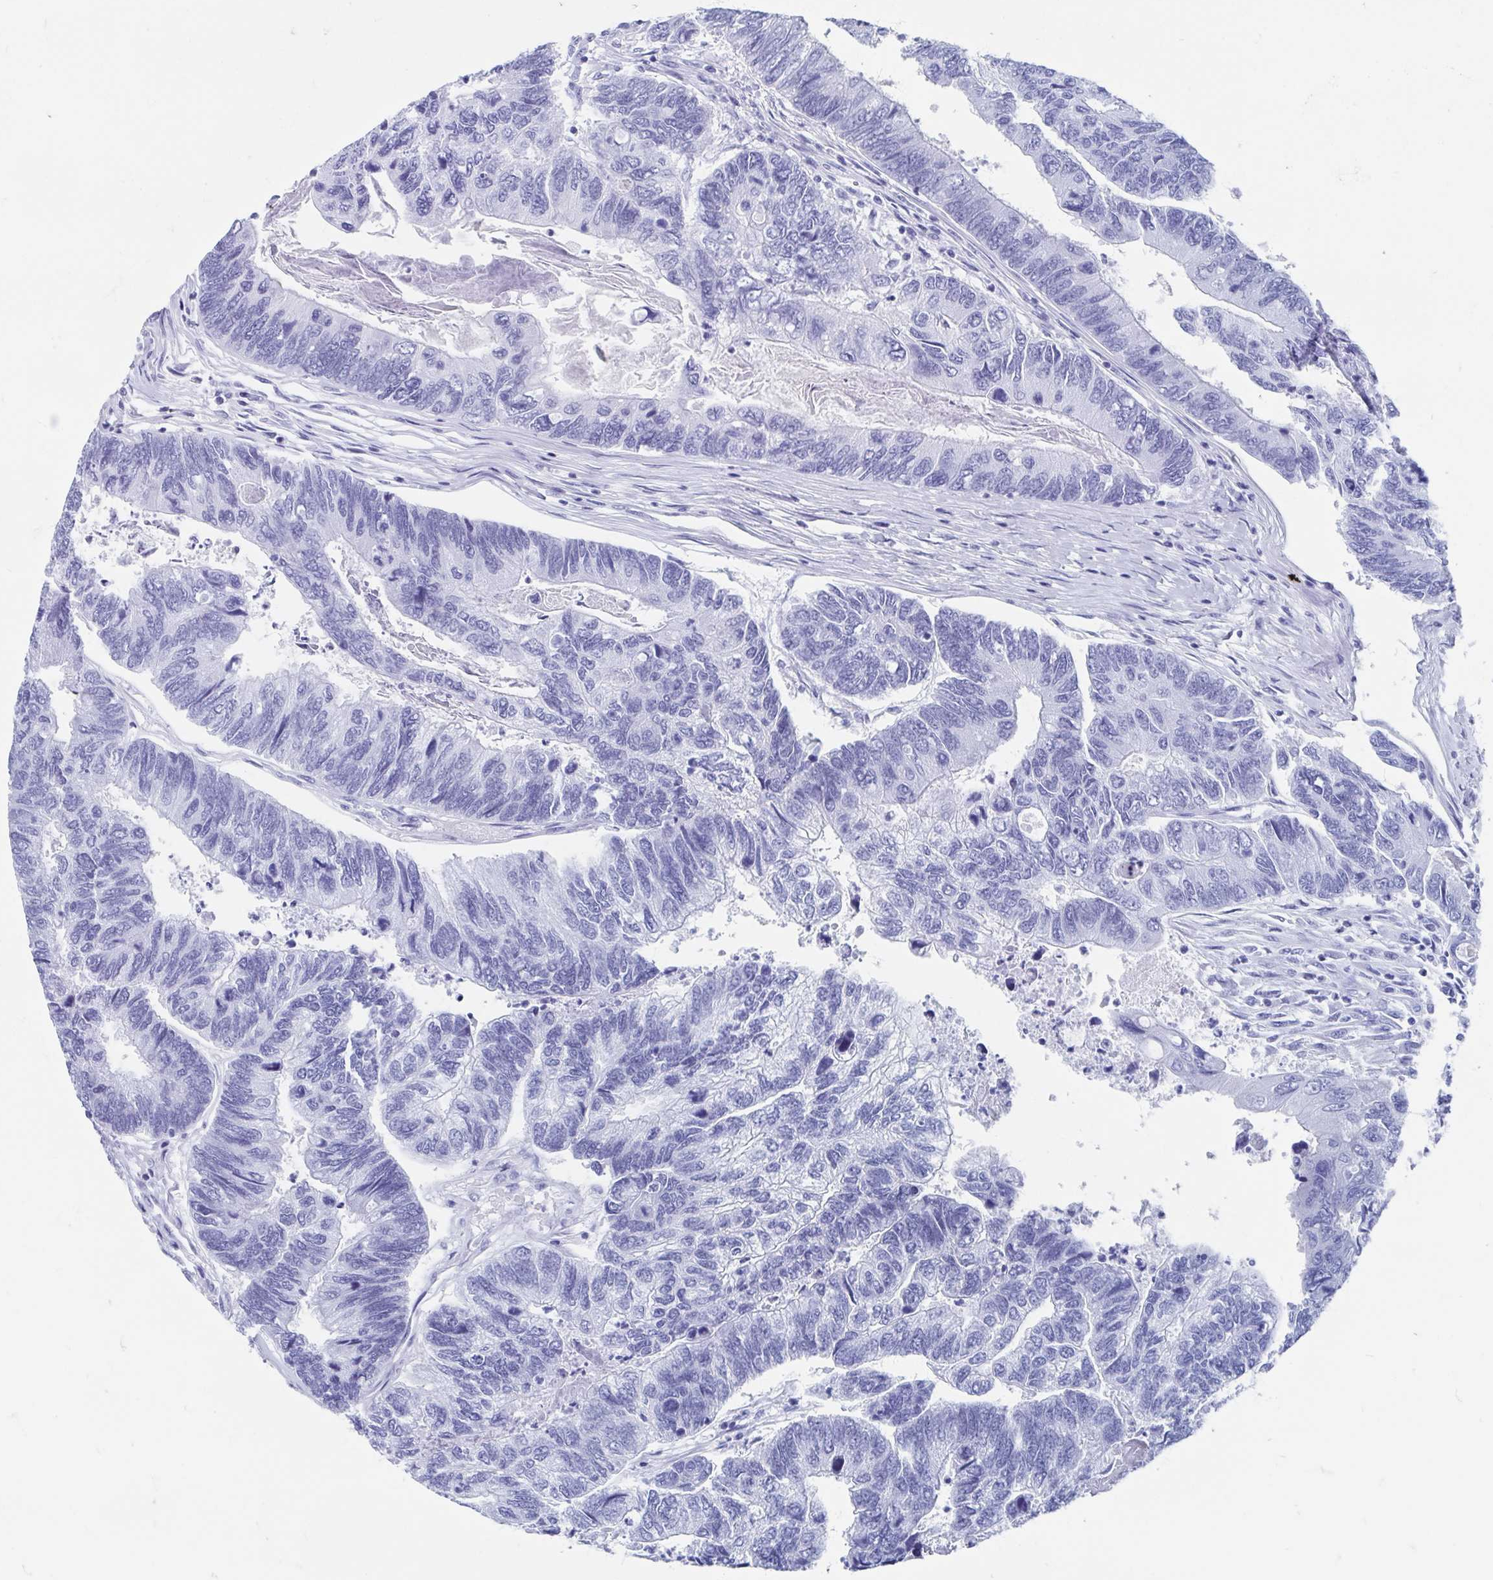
{"staining": {"intensity": "negative", "quantity": "none", "location": "none"}, "tissue": "colorectal cancer", "cell_type": "Tumor cells", "image_type": "cancer", "snomed": [{"axis": "morphology", "description": "Adenocarcinoma, NOS"}, {"axis": "topography", "description": "Colon"}], "caption": "Tumor cells are negative for brown protein staining in adenocarcinoma (colorectal).", "gene": "HDGFL1", "patient": {"sex": "female", "age": 67}}